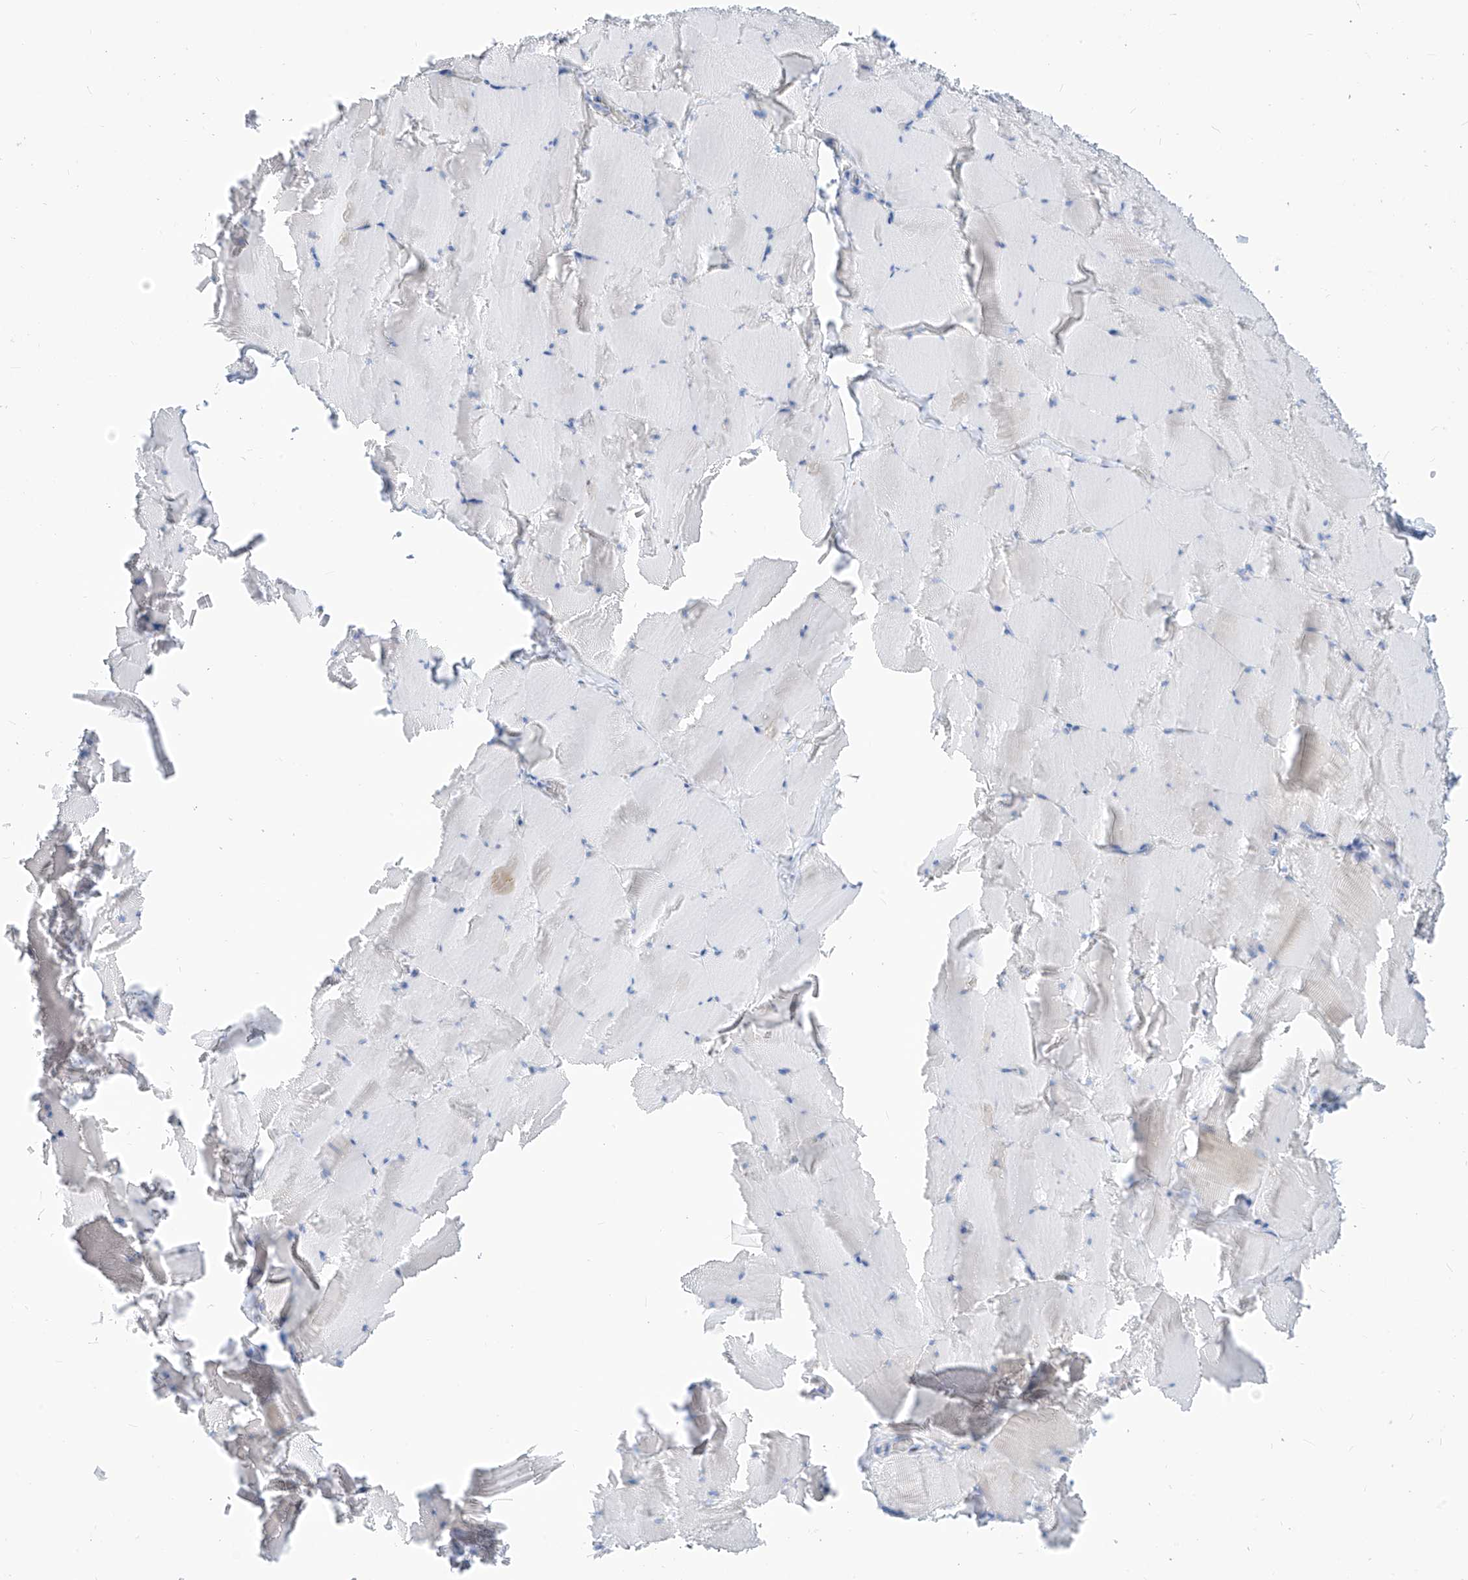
{"staining": {"intensity": "negative", "quantity": "none", "location": "none"}, "tissue": "skeletal muscle", "cell_type": "Myocytes", "image_type": "normal", "snomed": [{"axis": "morphology", "description": "Normal tissue, NOS"}, {"axis": "topography", "description": "Skeletal muscle"}], "caption": "A high-resolution photomicrograph shows immunohistochemistry (IHC) staining of normal skeletal muscle, which shows no significant positivity in myocytes.", "gene": "ZNF404", "patient": {"sex": "male", "age": 62}}